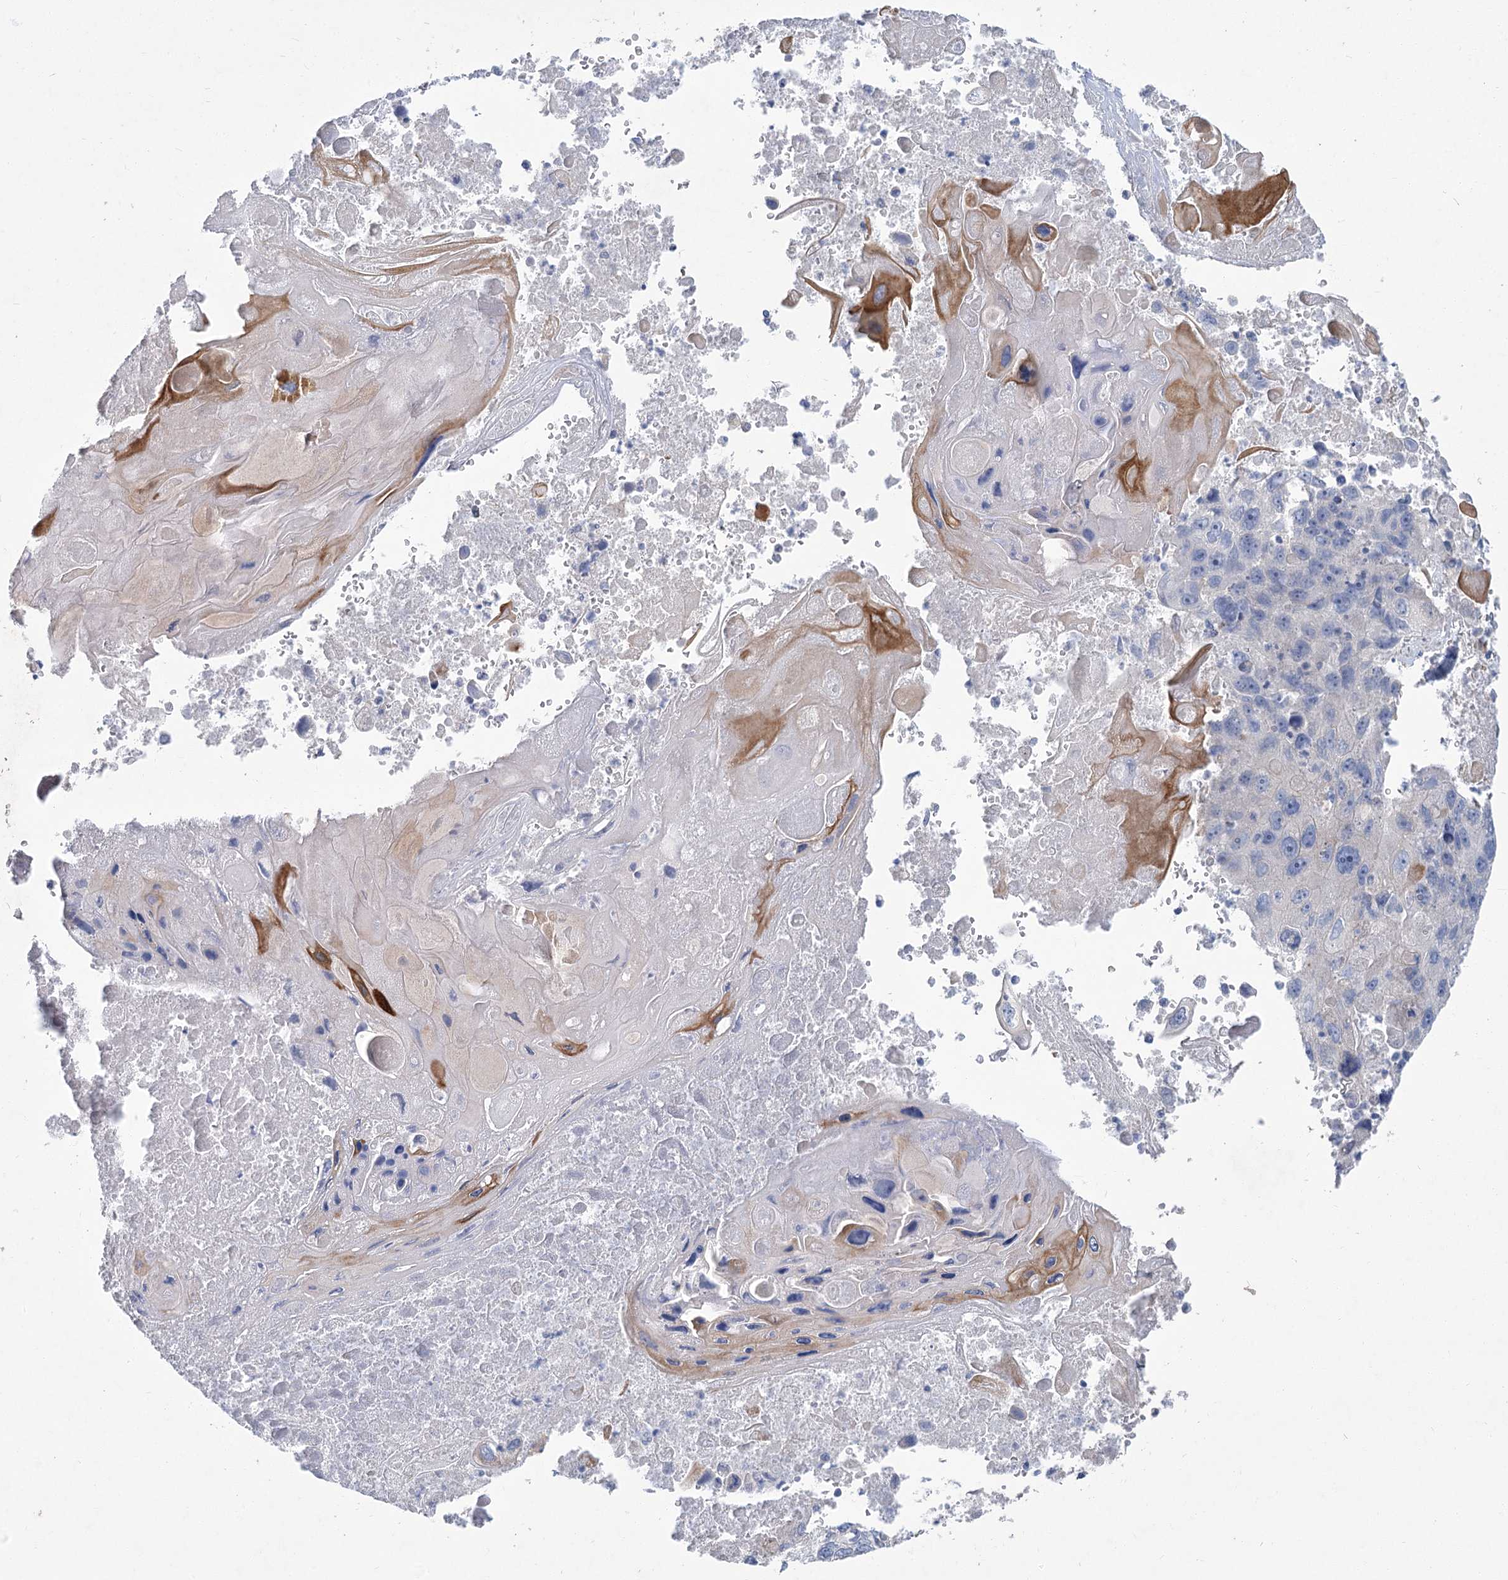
{"staining": {"intensity": "negative", "quantity": "none", "location": "none"}, "tissue": "lung cancer", "cell_type": "Tumor cells", "image_type": "cancer", "snomed": [{"axis": "morphology", "description": "Squamous cell carcinoma, NOS"}, {"axis": "topography", "description": "Lung"}], "caption": "Protein analysis of lung cancer shows no significant expression in tumor cells.", "gene": "SLC9A3", "patient": {"sex": "male", "age": 61}}